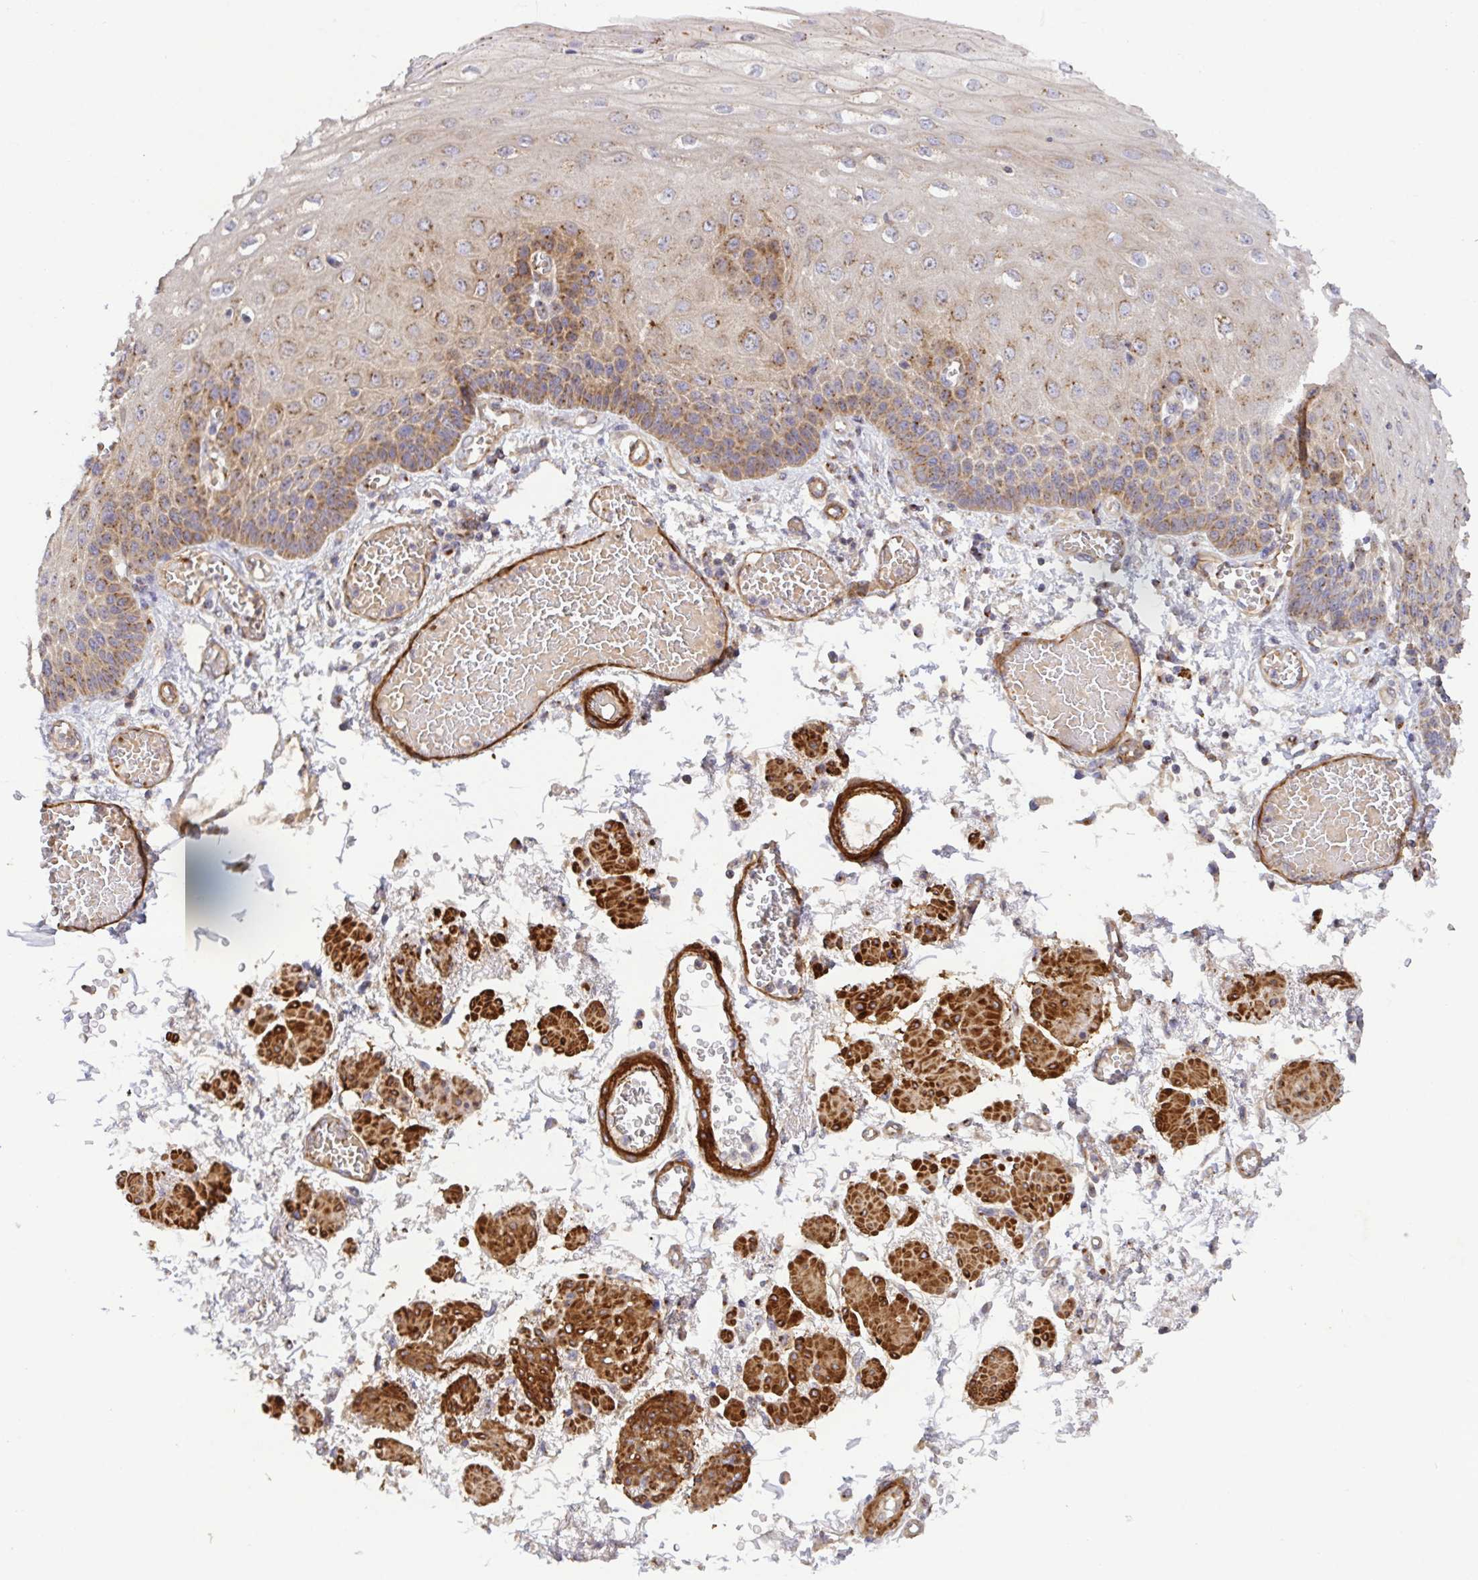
{"staining": {"intensity": "moderate", "quantity": "25%-75%", "location": "cytoplasmic/membranous"}, "tissue": "esophagus", "cell_type": "Squamous epithelial cells", "image_type": "normal", "snomed": [{"axis": "morphology", "description": "Normal tissue, NOS"}, {"axis": "morphology", "description": "Adenocarcinoma, NOS"}, {"axis": "topography", "description": "Esophagus"}], "caption": "Immunohistochemistry (IHC) staining of normal esophagus, which exhibits medium levels of moderate cytoplasmic/membranous positivity in approximately 25%-75% of squamous epithelial cells indicating moderate cytoplasmic/membranous protein positivity. The staining was performed using DAB (3,3'-diaminobenzidine) (brown) for protein detection and nuclei were counterstained in hematoxylin (blue).", "gene": "TM9SF4", "patient": {"sex": "male", "age": 81}}